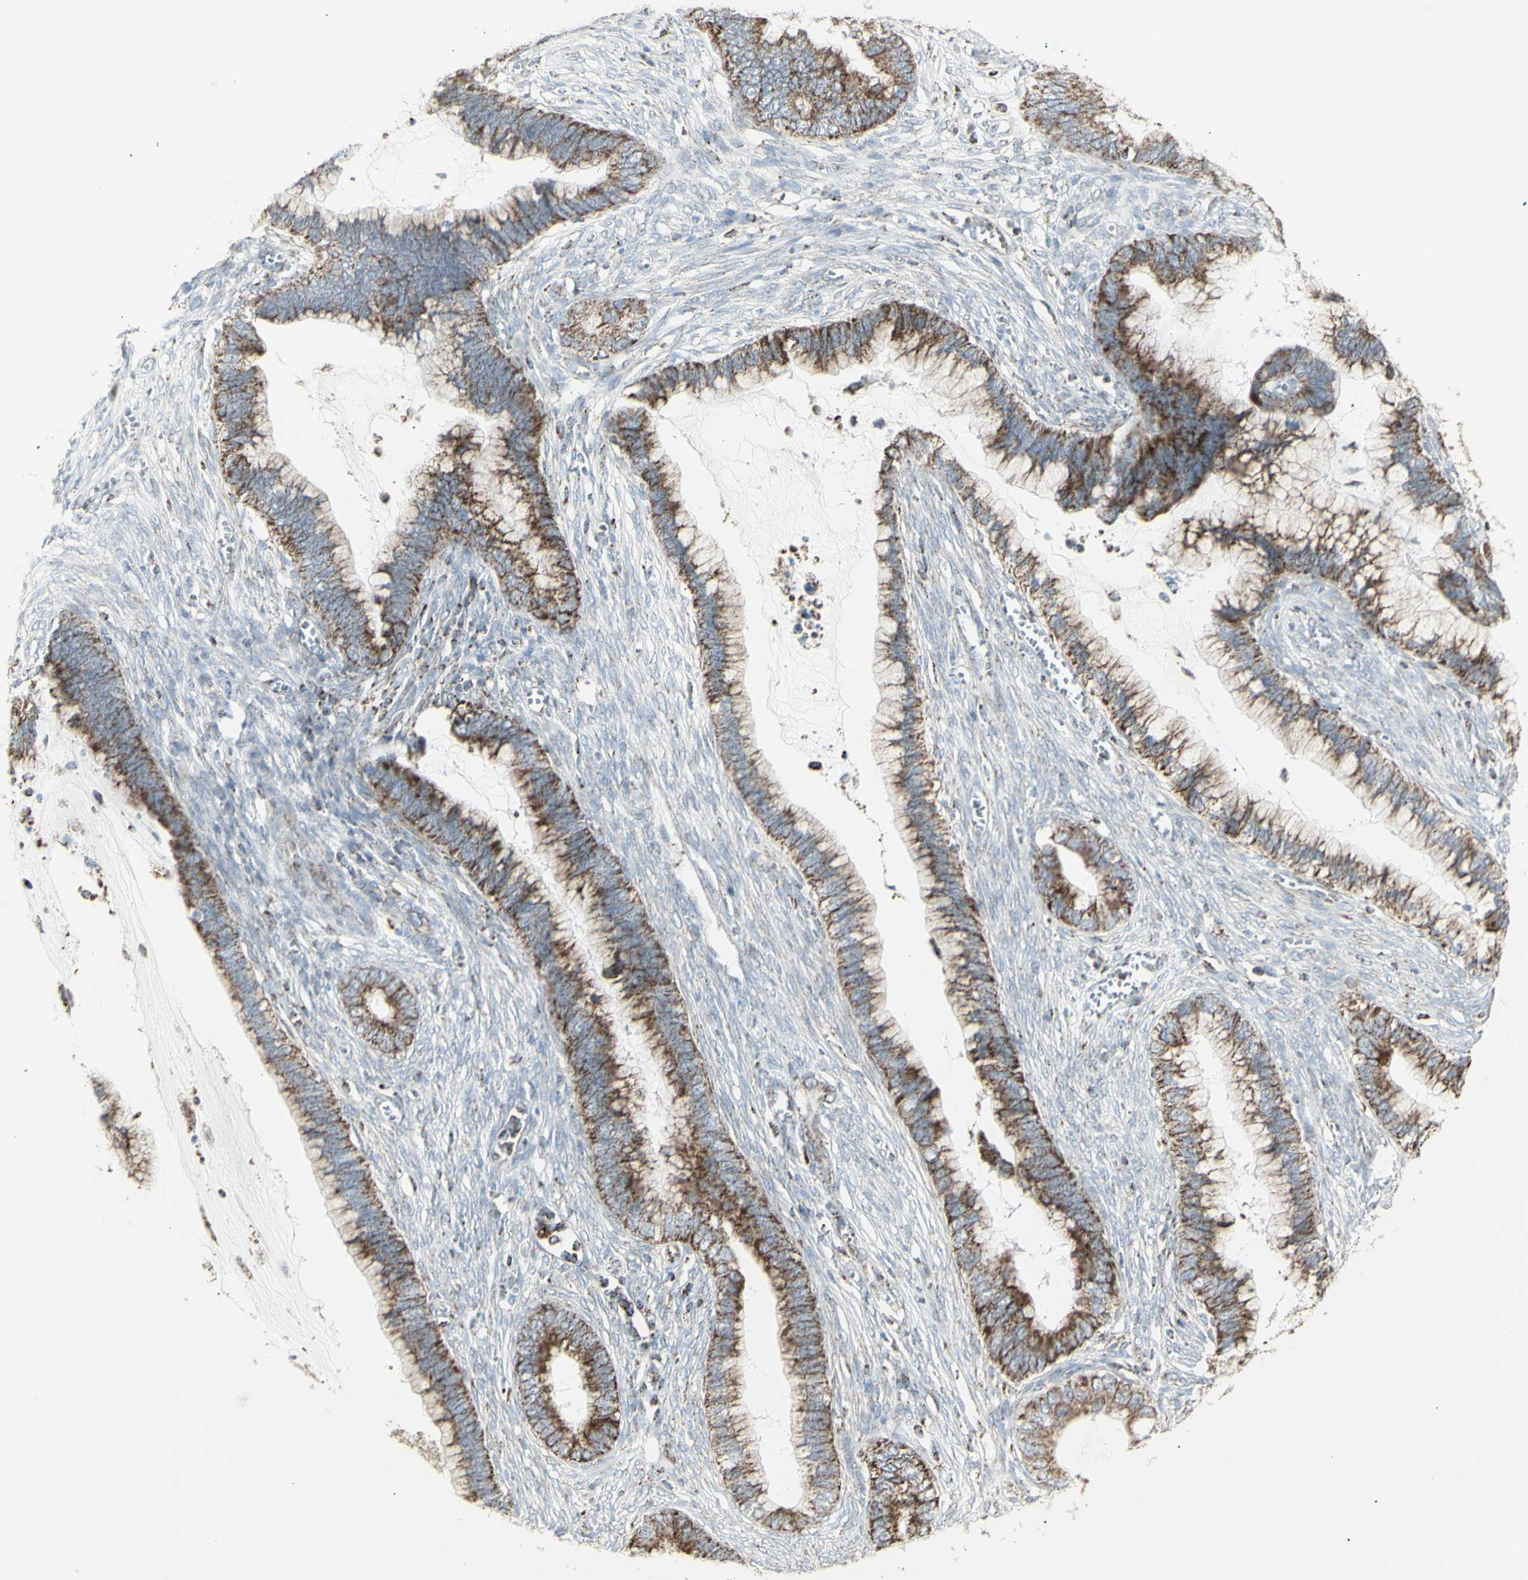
{"staining": {"intensity": "strong", "quantity": ">75%", "location": "cytoplasmic/membranous"}, "tissue": "cervical cancer", "cell_type": "Tumor cells", "image_type": "cancer", "snomed": [{"axis": "morphology", "description": "Adenocarcinoma, NOS"}, {"axis": "topography", "description": "Cervix"}], "caption": "The photomicrograph exhibits immunohistochemical staining of cervical cancer. There is strong cytoplasmic/membranous staining is present in approximately >75% of tumor cells.", "gene": "PLGRKT", "patient": {"sex": "female", "age": 44}}